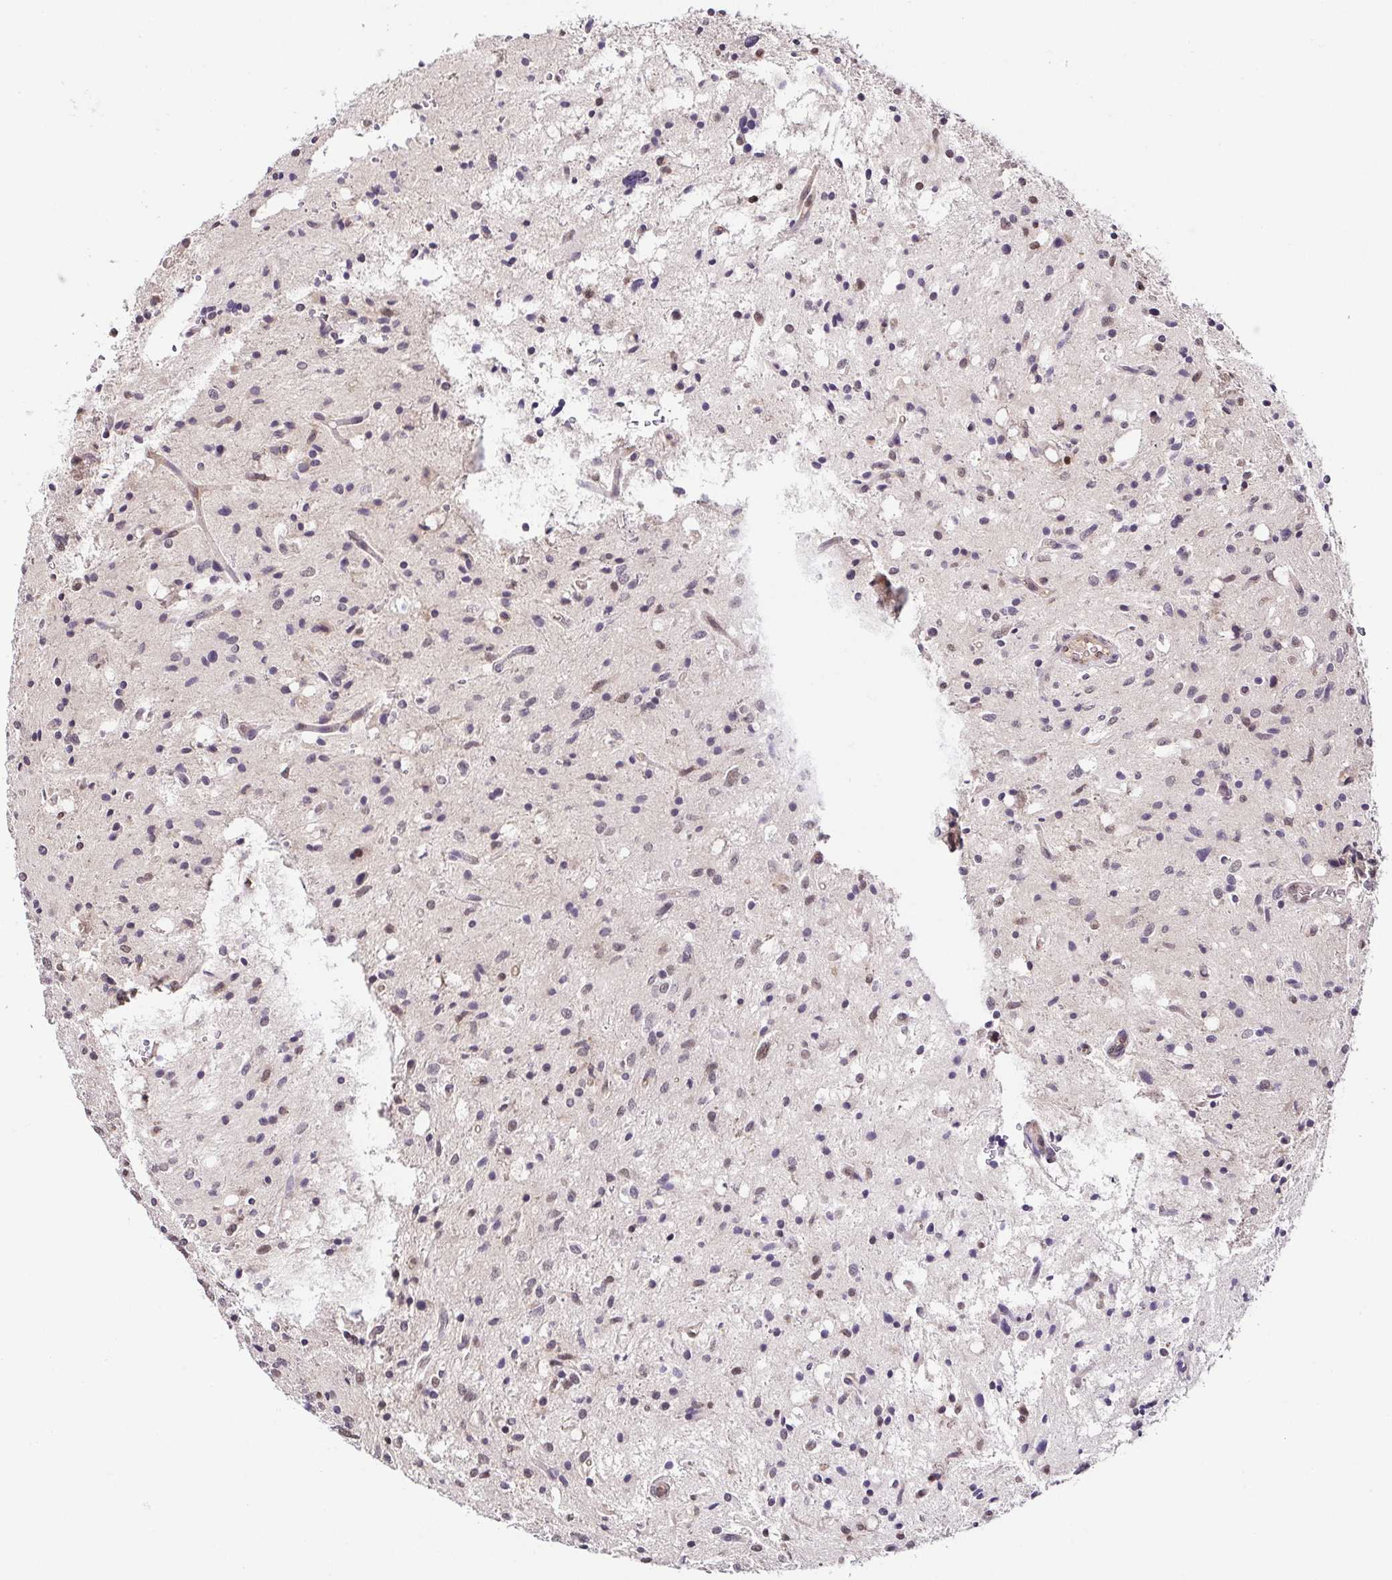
{"staining": {"intensity": "moderate", "quantity": "25%-75%", "location": "nuclear"}, "tissue": "glioma", "cell_type": "Tumor cells", "image_type": "cancer", "snomed": [{"axis": "morphology", "description": "Glioma, malignant, Low grade"}, {"axis": "topography", "description": "Brain"}], "caption": "An immunohistochemistry (IHC) micrograph of neoplastic tissue is shown. Protein staining in brown shows moderate nuclear positivity in malignant glioma (low-grade) within tumor cells.", "gene": "PSMB9", "patient": {"sex": "female", "age": 58}}